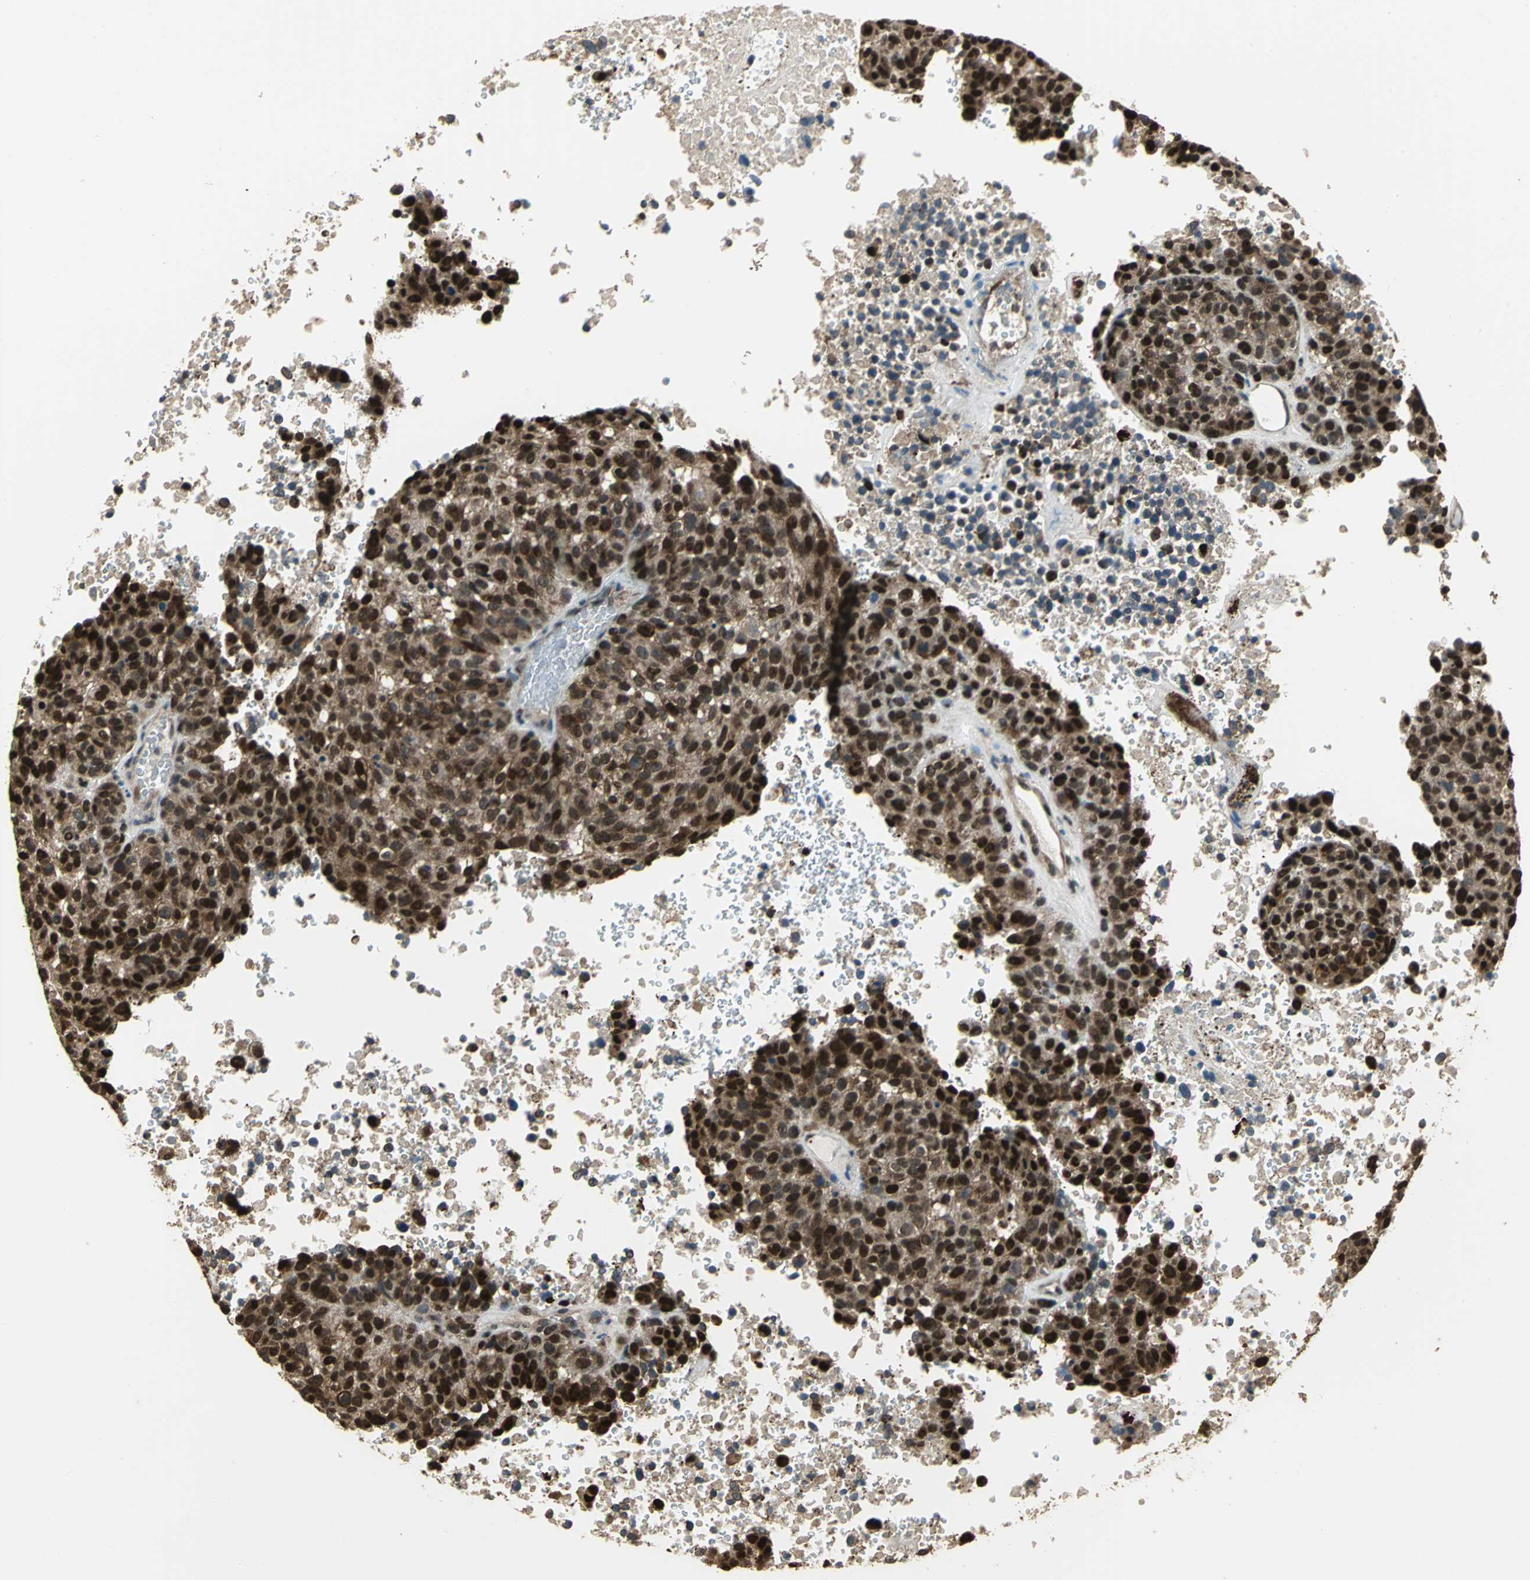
{"staining": {"intensity": "moderate", "quantity": ">75%", "location": "cytoplasmic/membranous,nuclear"}, "tissue": "melanoma", "cell_type": "Tumor cells", "image_type": "cancer", "snomed": [{"axis": "morphology", "description": "Malignant melanoma, Metastatic site"}, {"axis": "topography", "description": "Cerebral cortex"}], "caption": "Moderate cytoplasmic/membranous and nuclear protein staining is appreciated in about >75% of tumor cells in melanoma. Using DAB (brown) and hematoxylin (blue) stains, captured at high magnification using brightfield microscopy.", "gene": "MIS18BP1", "patient": {"sex": "female", "age": 52}}